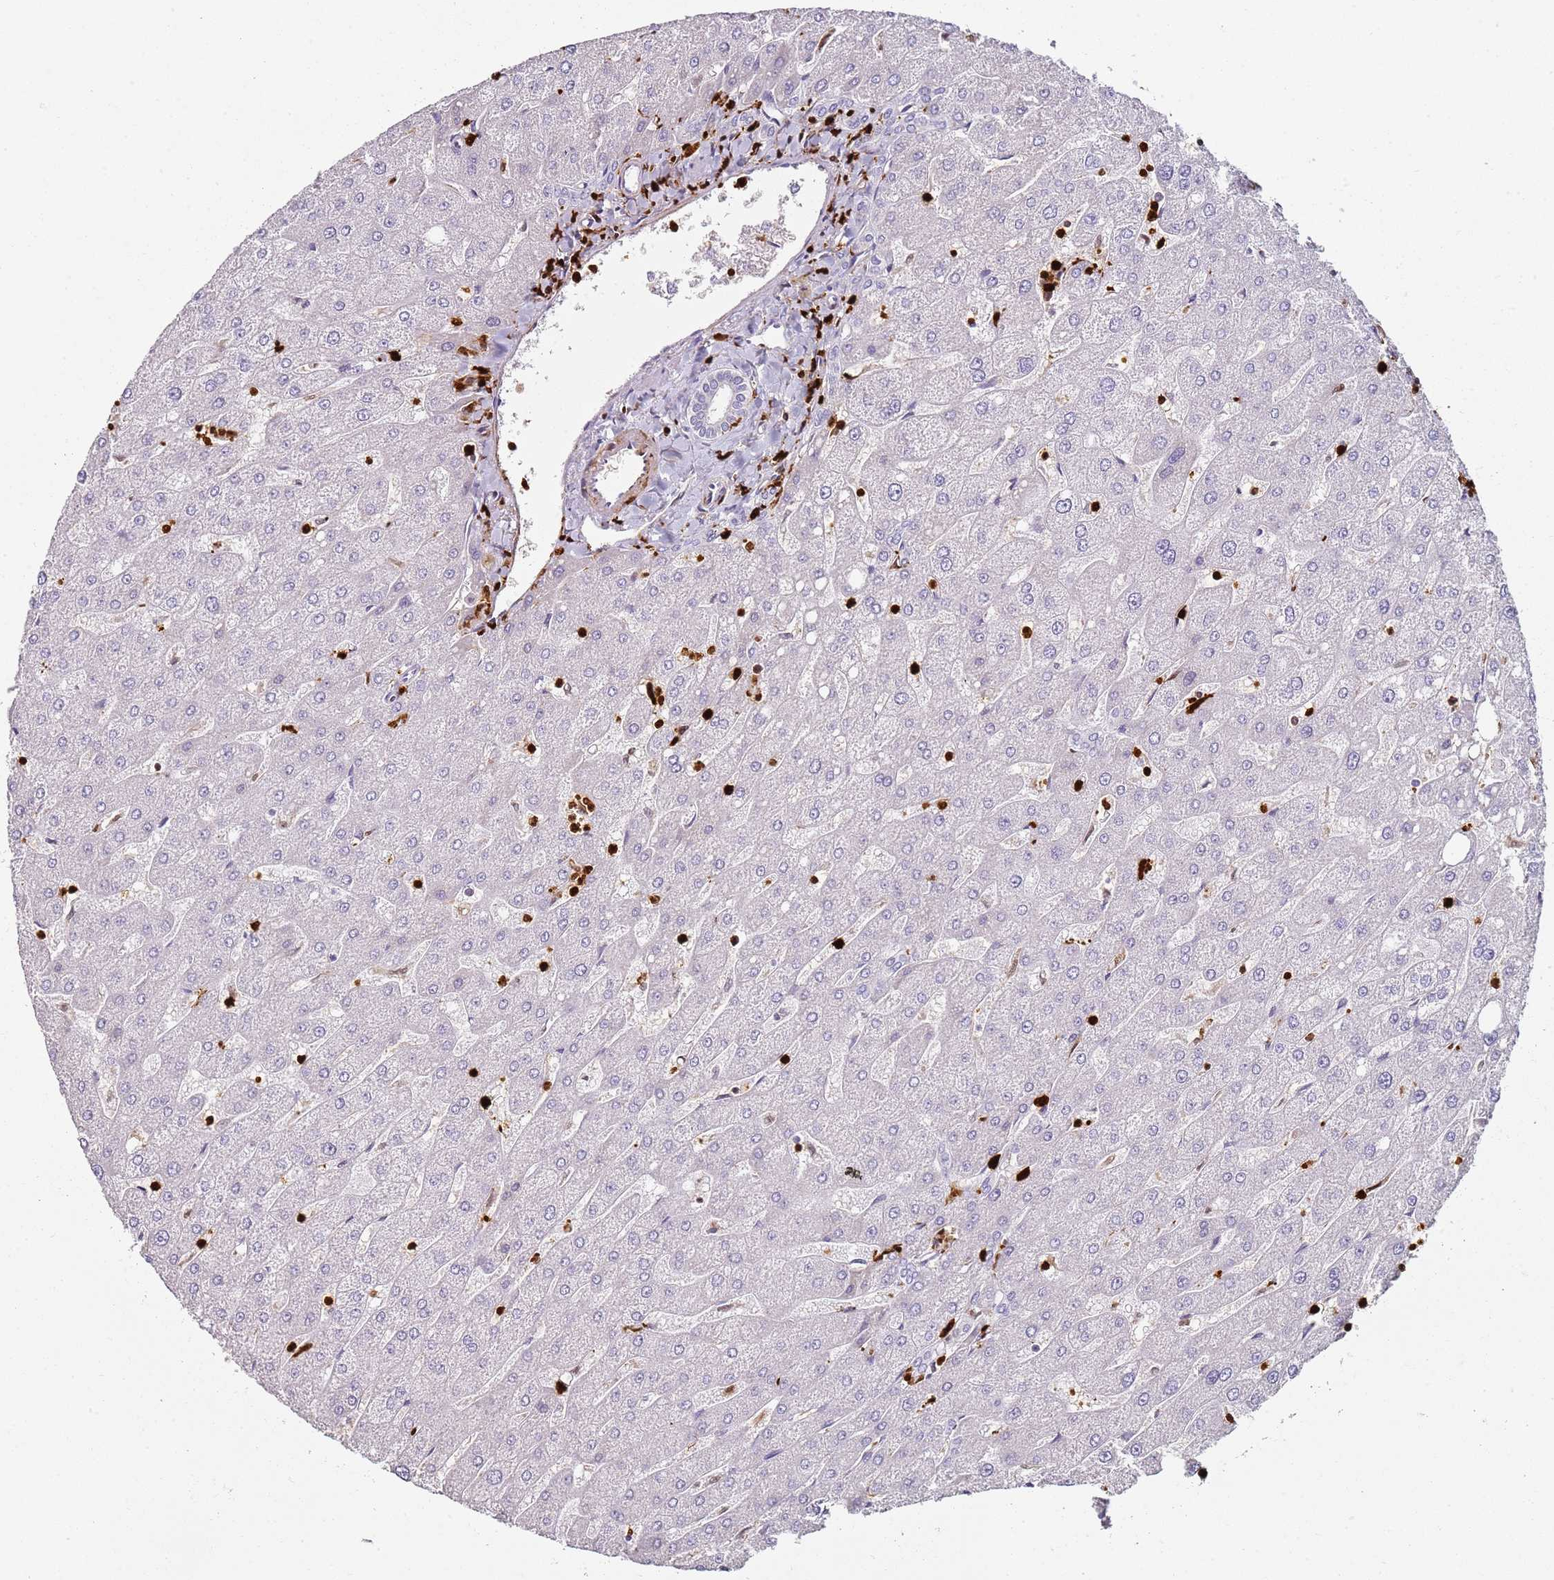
{"staining": {"intensity": "negative", "quantity": "none", "location": "none"}, "tissue": "liver", "cell_type": "Cholangiocytes", "image_type": "normal", "snomed": [{"axis": "morphology", "description": "Normal tissue, NOS"}, {"axis": "topography", "description": "Liver"}], "caption": "Cholangiocytes show no significant staining in unremarkable liver. (Brightfield microscopy of DAB IHC at high magnification).", "gene": "S100A4", "patient": {"sex": "male", "age": 67}}